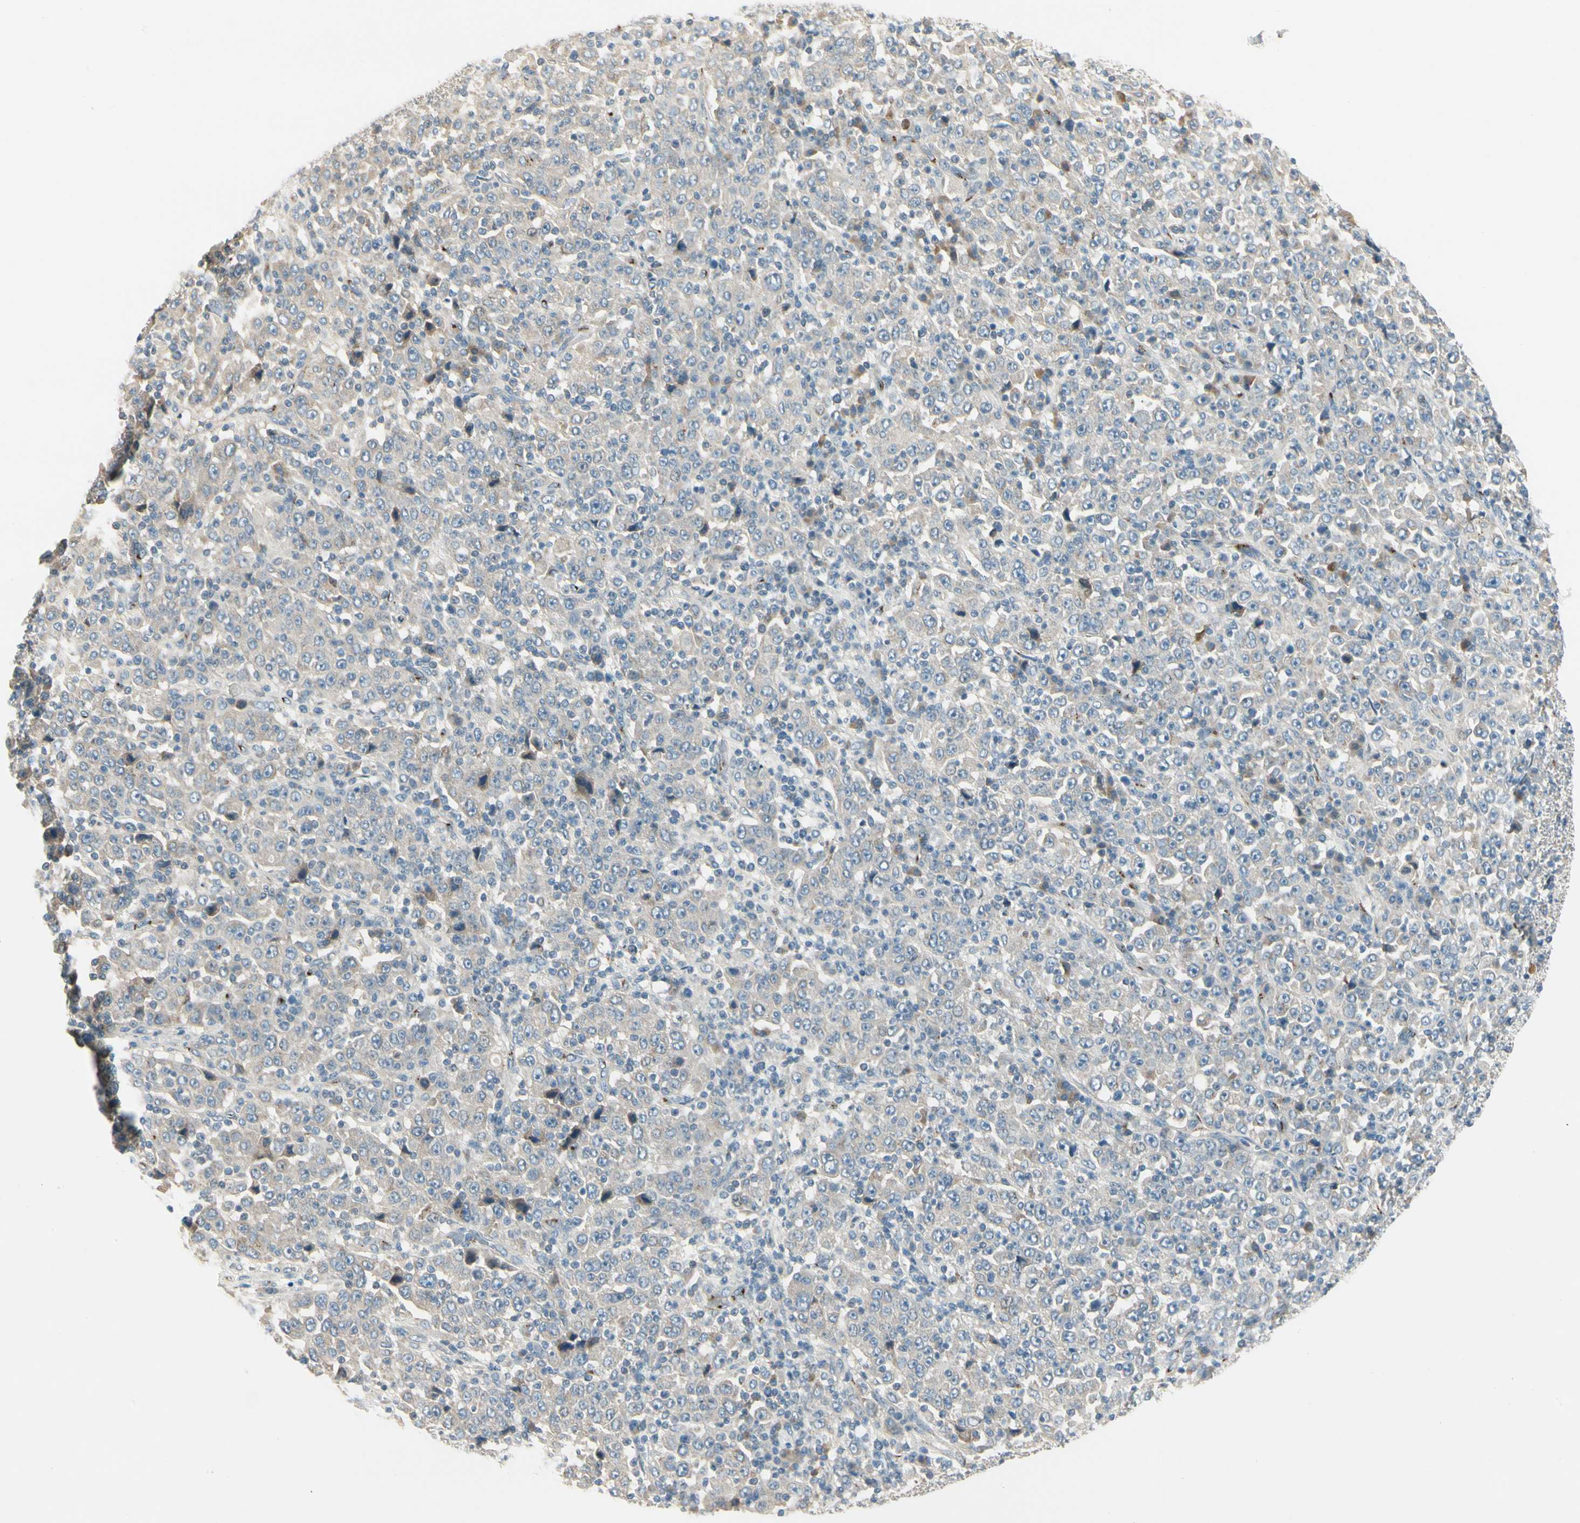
{"staining": {"intensity": "weak", "quantity": ">75%", "location": "cytoplasmic/membranous"}, "tissue": "stomach cancer", "cell_type": "Tumor cells", "image_type": "cancer", "snomed": [{"axis": "morphology", "description": "Normal tissue, NOS"}, {"axis": "morphology", "description": "Adenocarcinoma, NOS"}, {"axis": "topography", "description": "Stomach, upper"}, {"axis": "topography", "description": "Stomach"}], "caption": "About >75% of tumor cells in stomach cancer (adenocarcinoma) reveal weak cytoplasmic/membranous protein staining as visualized by brown immunohistochemical staining.", "gene": "MANSC1", "patient": {"sex": "male", "age": 59}}